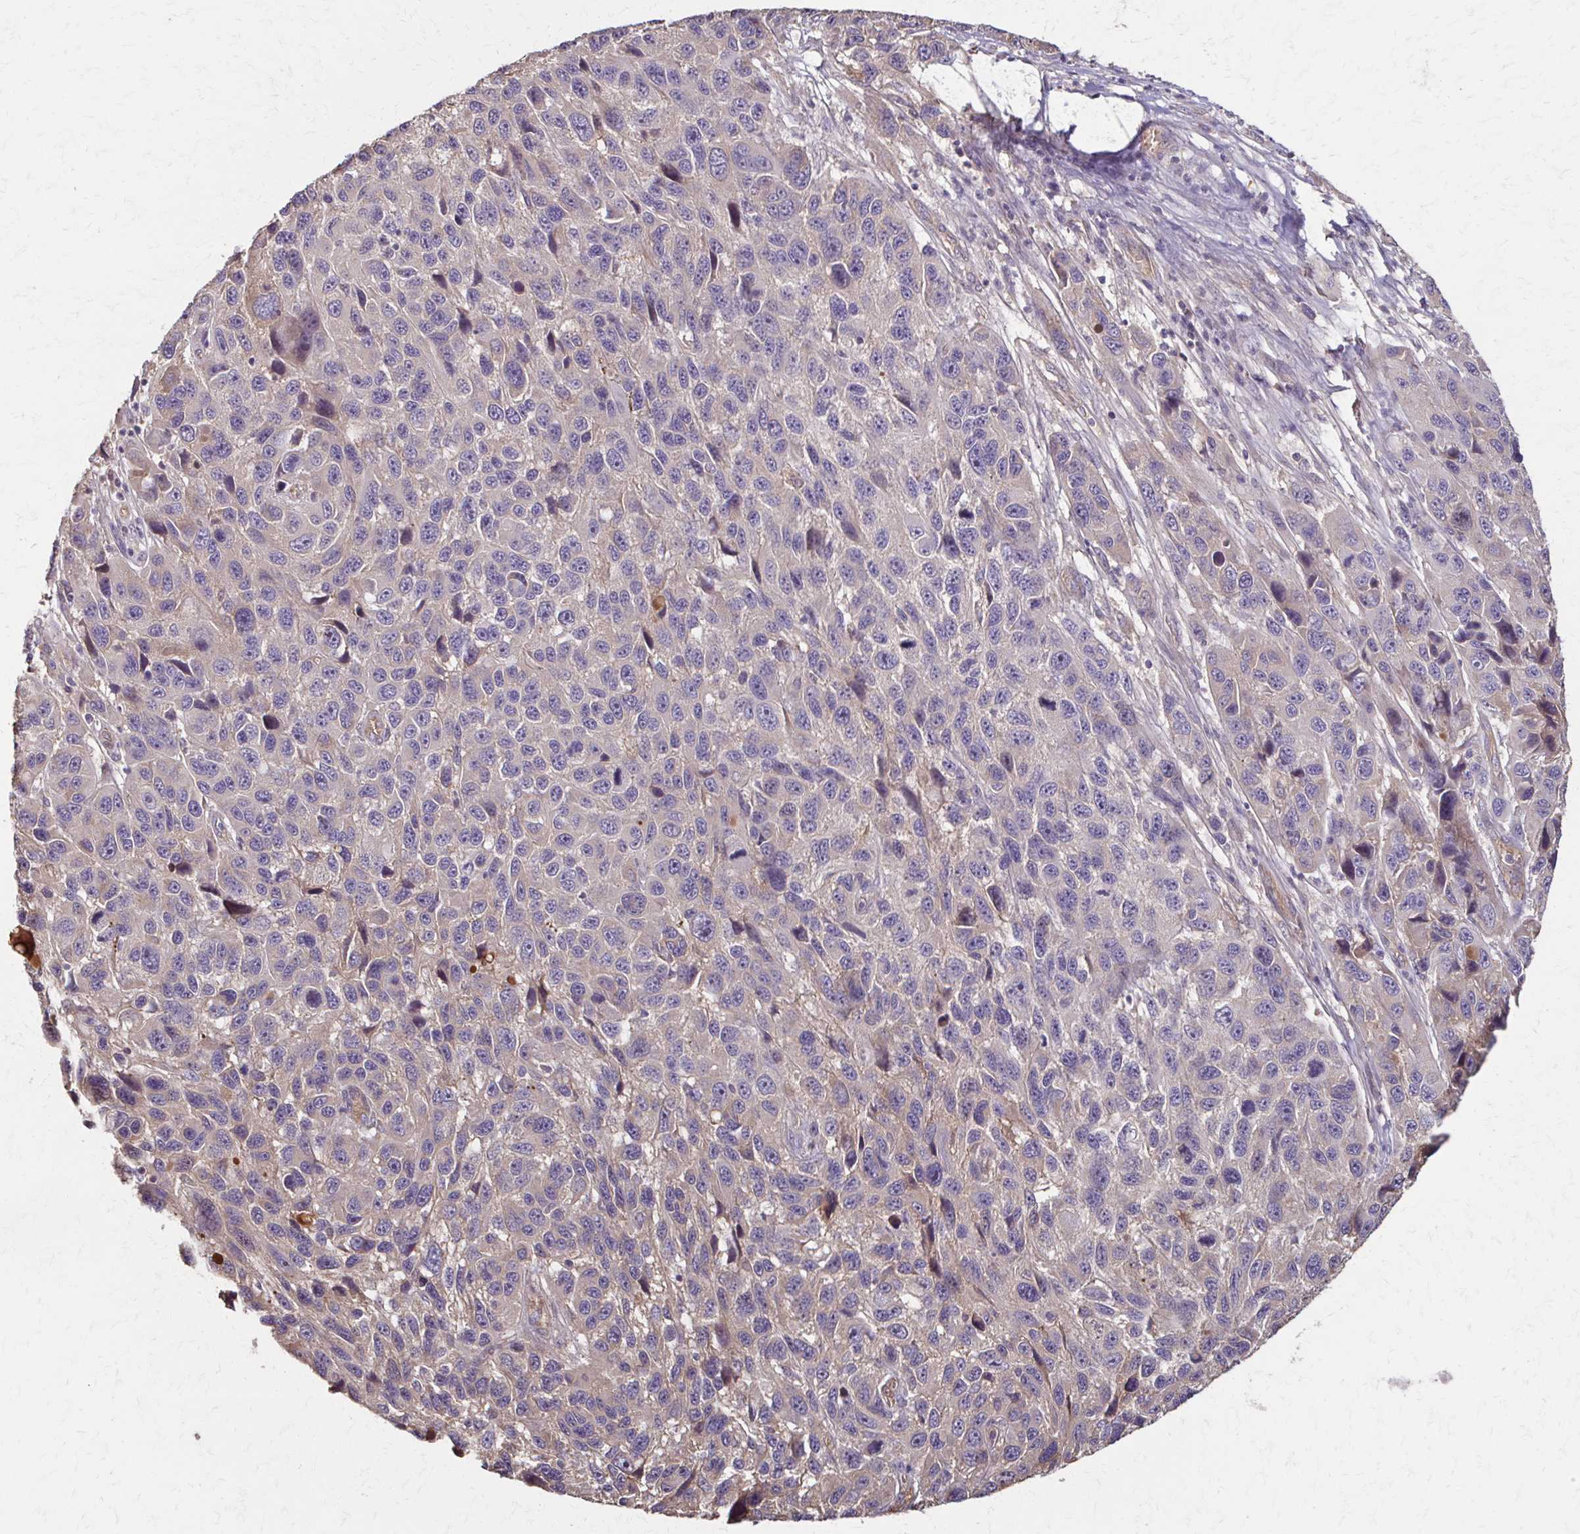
{"staining": {"intensity": "weak", "quantity": "<25%", "location": "cytoplasmic/membranous"}, "tissue": "melanoma", "cell_type": "Tumor cells", "image_type": "cancer", "snomed": [{"axis": "morphology", "description": "Malignant melanoma, NOS"}, {"axis": "topography", "description": "Skin"}], "caption": "A photomicrograph of human malignant melanoma is negative for staining in tumor cells.", "gene": "IL18BP", "patient": {"sex": "male", "age": 53}}